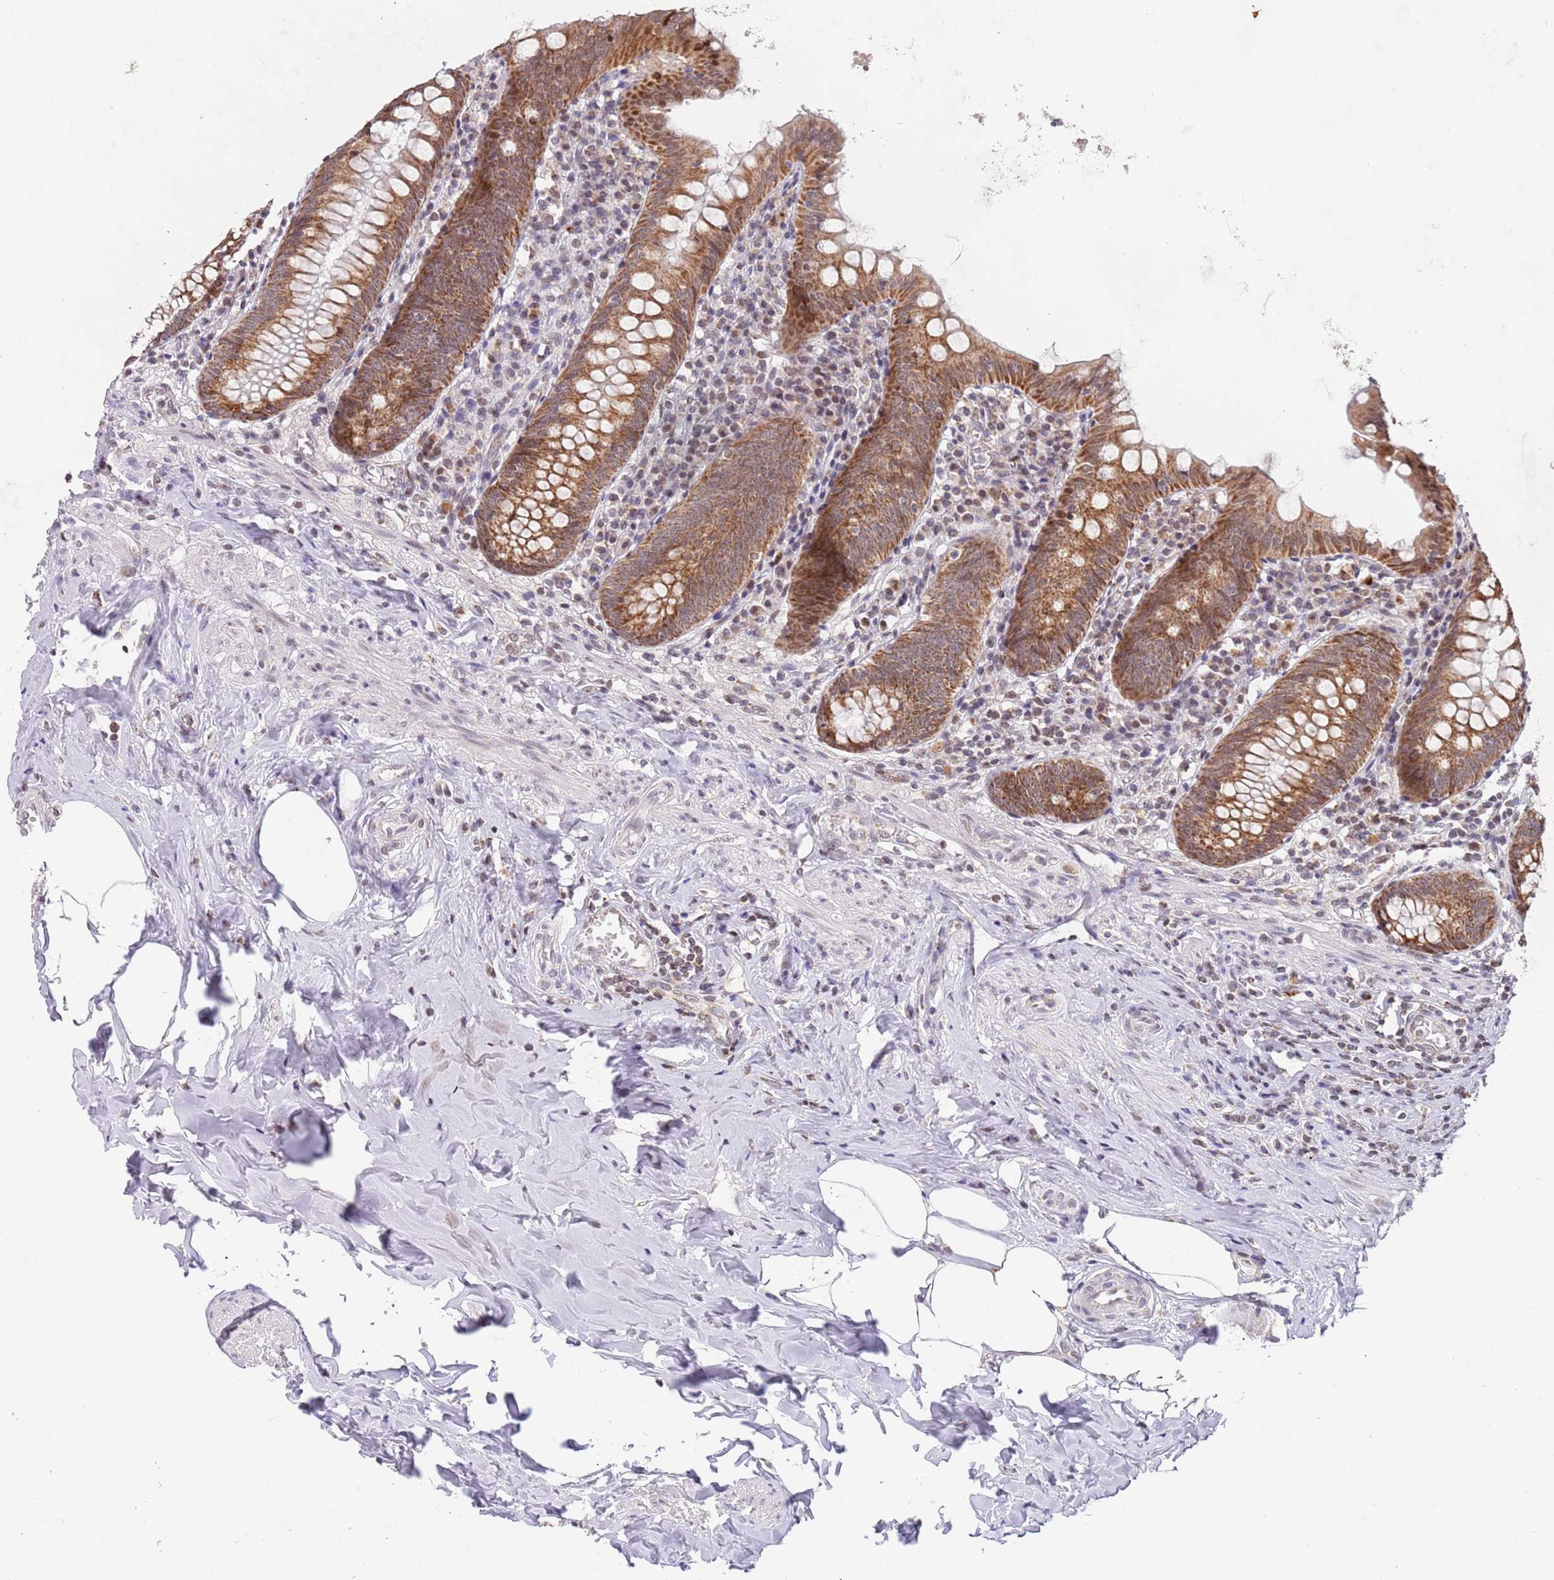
{"staining": {"intensity": "moderate", "quantity": ">75%", "location": "cytoplasmic/membranous,nuclear"}, "tissue": "appendix", "cell_type": "Glandular cells", "image_type": "normal", "snomed": [{"axis": "morphology", "description": "Normal tissue, NOS"}, {"axis": "topography", "description": "Appendix"}], "caption": "Protein staining by immunohistochemistry exhibits moderate cytoplasmic/membranous,nuclear positivity in about >75% of glandular cells in unremarkable appendix.", "gene": "TIMM13", "patient": {"sex": "female", "age": 54}}